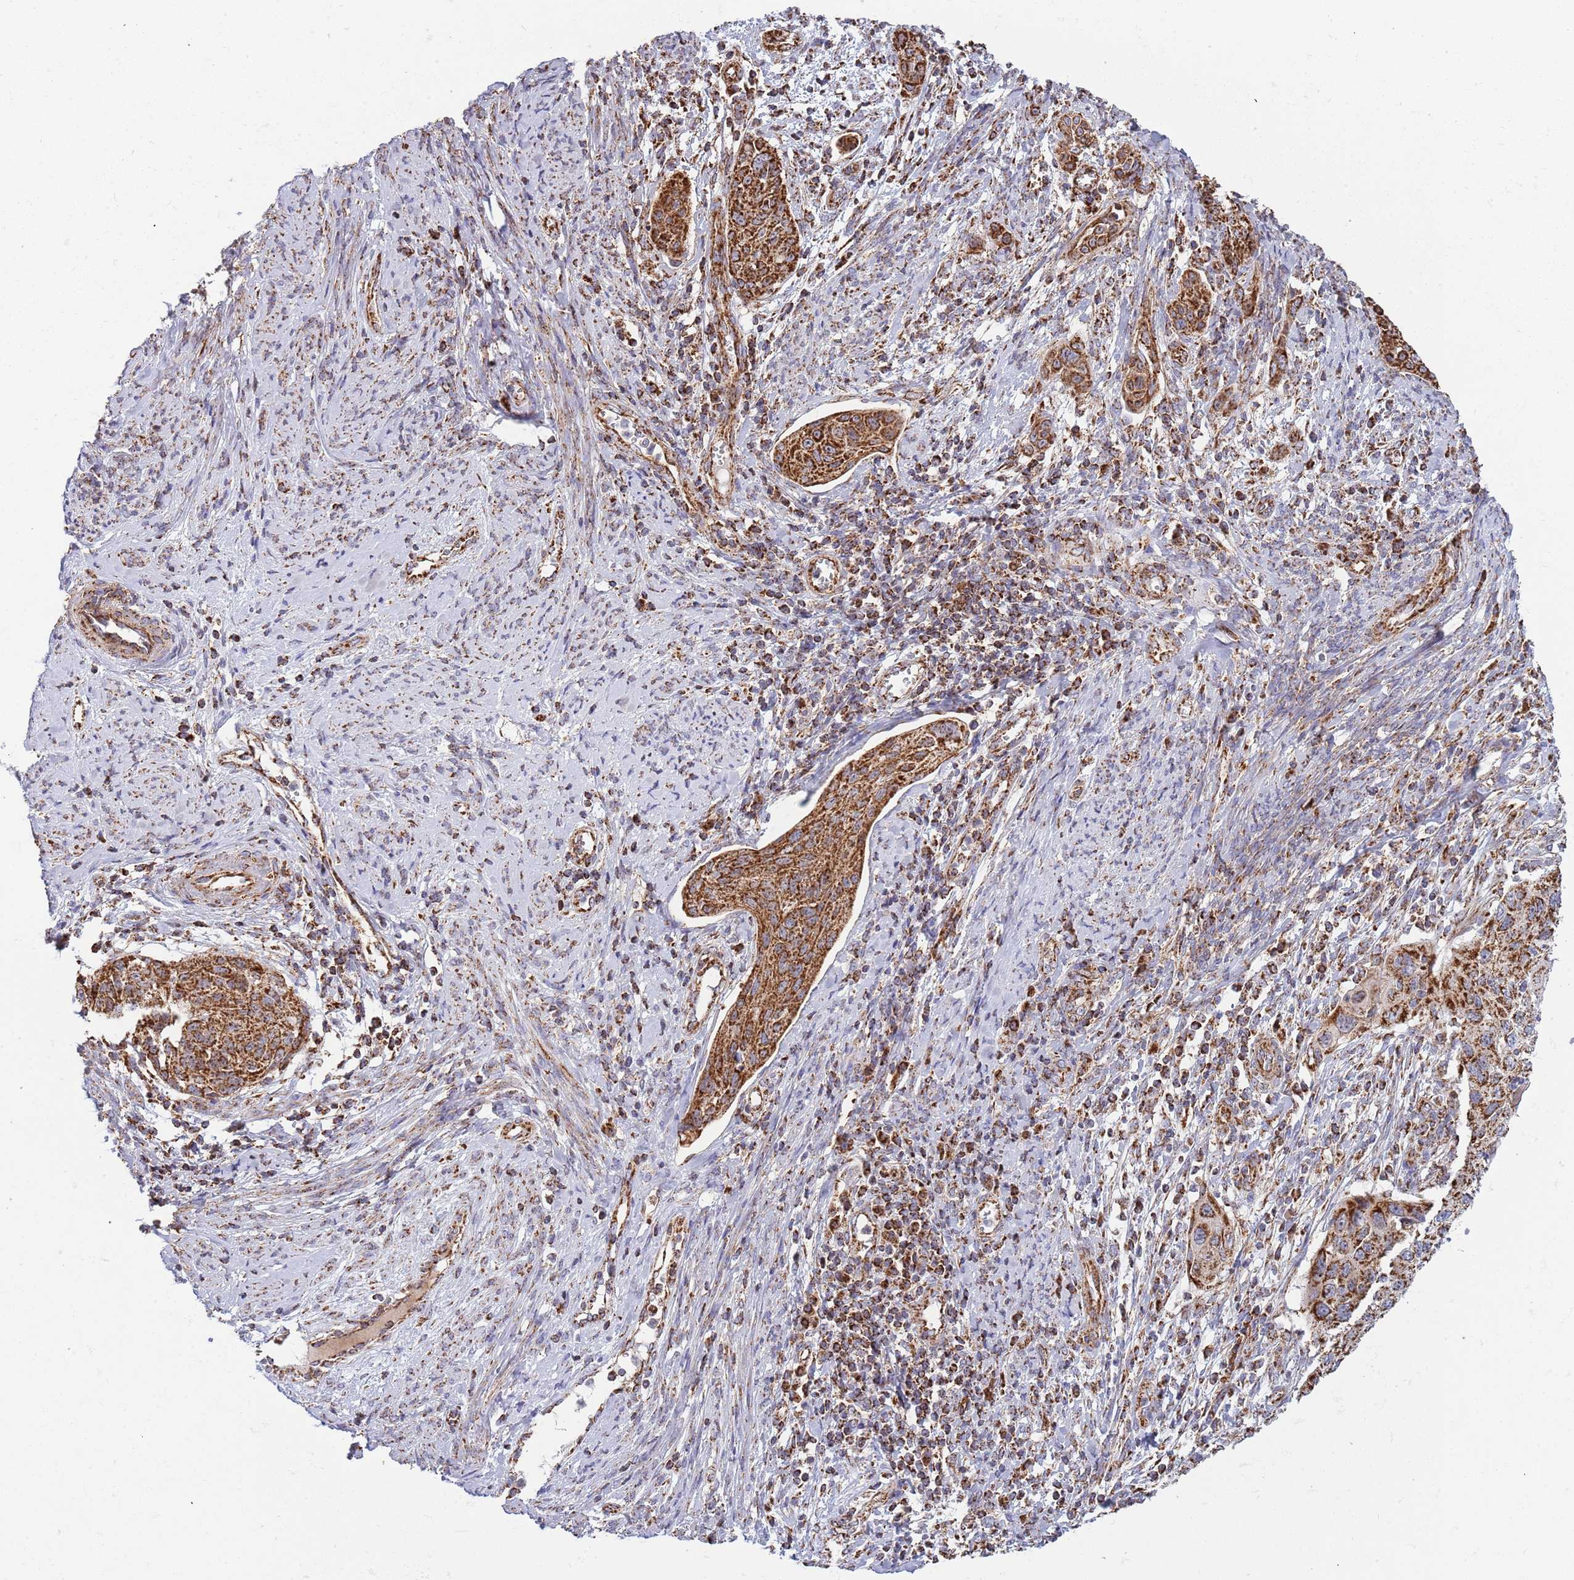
{"staining": {"intensity": "strong", "quantity": ">75%", "location": "cytoplasmic/membranous"}, "tissue": "cervical cancer", "cell_type": "Tumor cells", "image_type": "cancer", "snomed": [{"axis": "morphology", "description": "Squamous cell carcinoma, NOS"}, {"axis": "topography", "description": "Cervix"}], "caption": "Tumor cells show high levels of strong cytoplasmic/membranous staining in approximately >75% of cells in cervical cancer (squamous cell carcinoma).", "gene": "VPS16", "patient": {"sex": "female", "age": 70}}